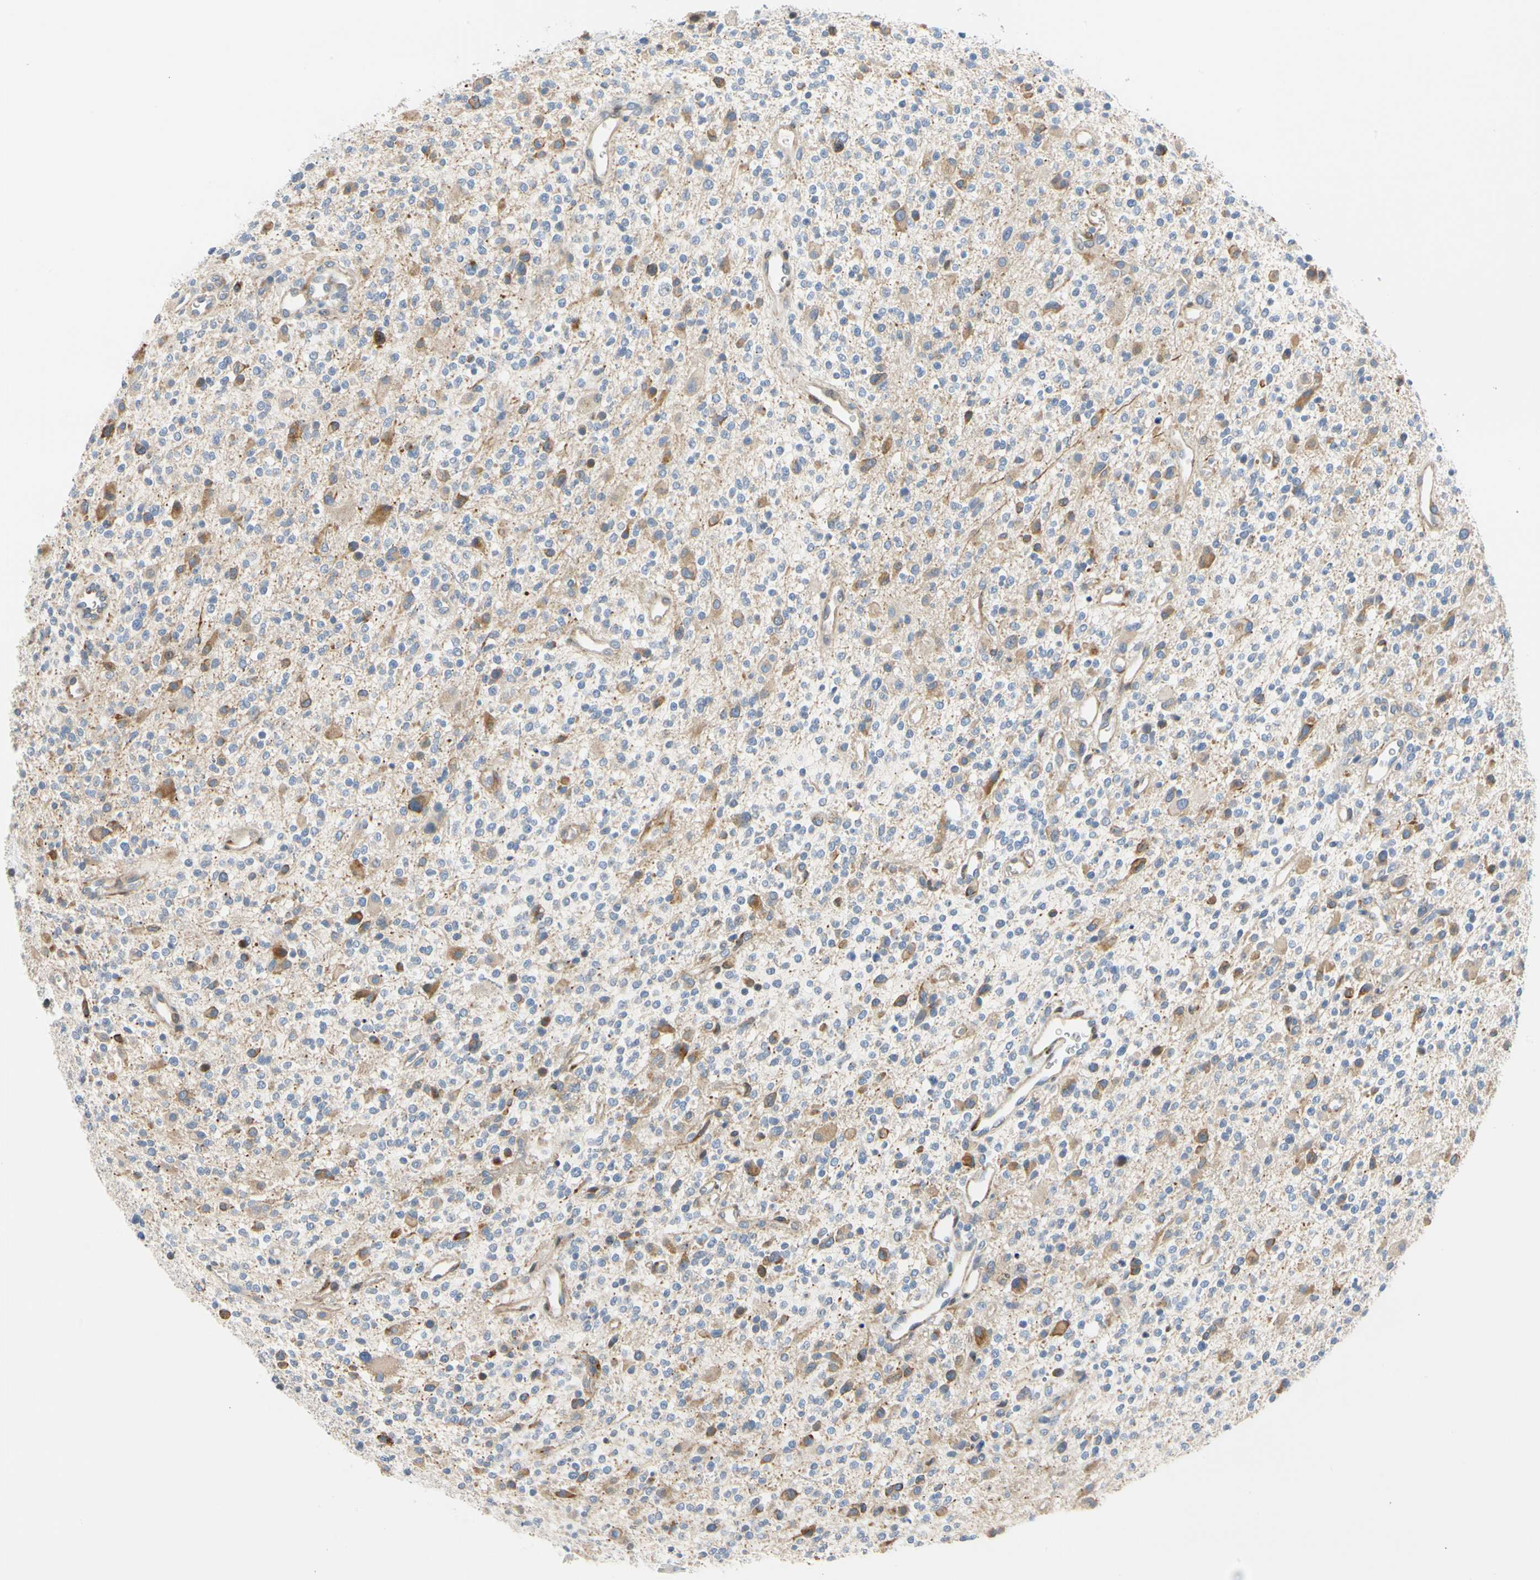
{"staining": {"intensity": "negative", "quantity": "none", "location": "none"}, "tissue": "glioma", "cell_type": "Tumor cells", "image_type": "cancer", "snomed": [{"axis": "morphology", "description": "Glioma, malignant, High grade"}, {"axis": "topography", "description": "Brain"}], "caption": "A photomicrograph of glioma stained for a protein reveals no brown staining in tumor cells.", "gene": "ZNF236", "patient": {"sex": "male", "age": 48}}